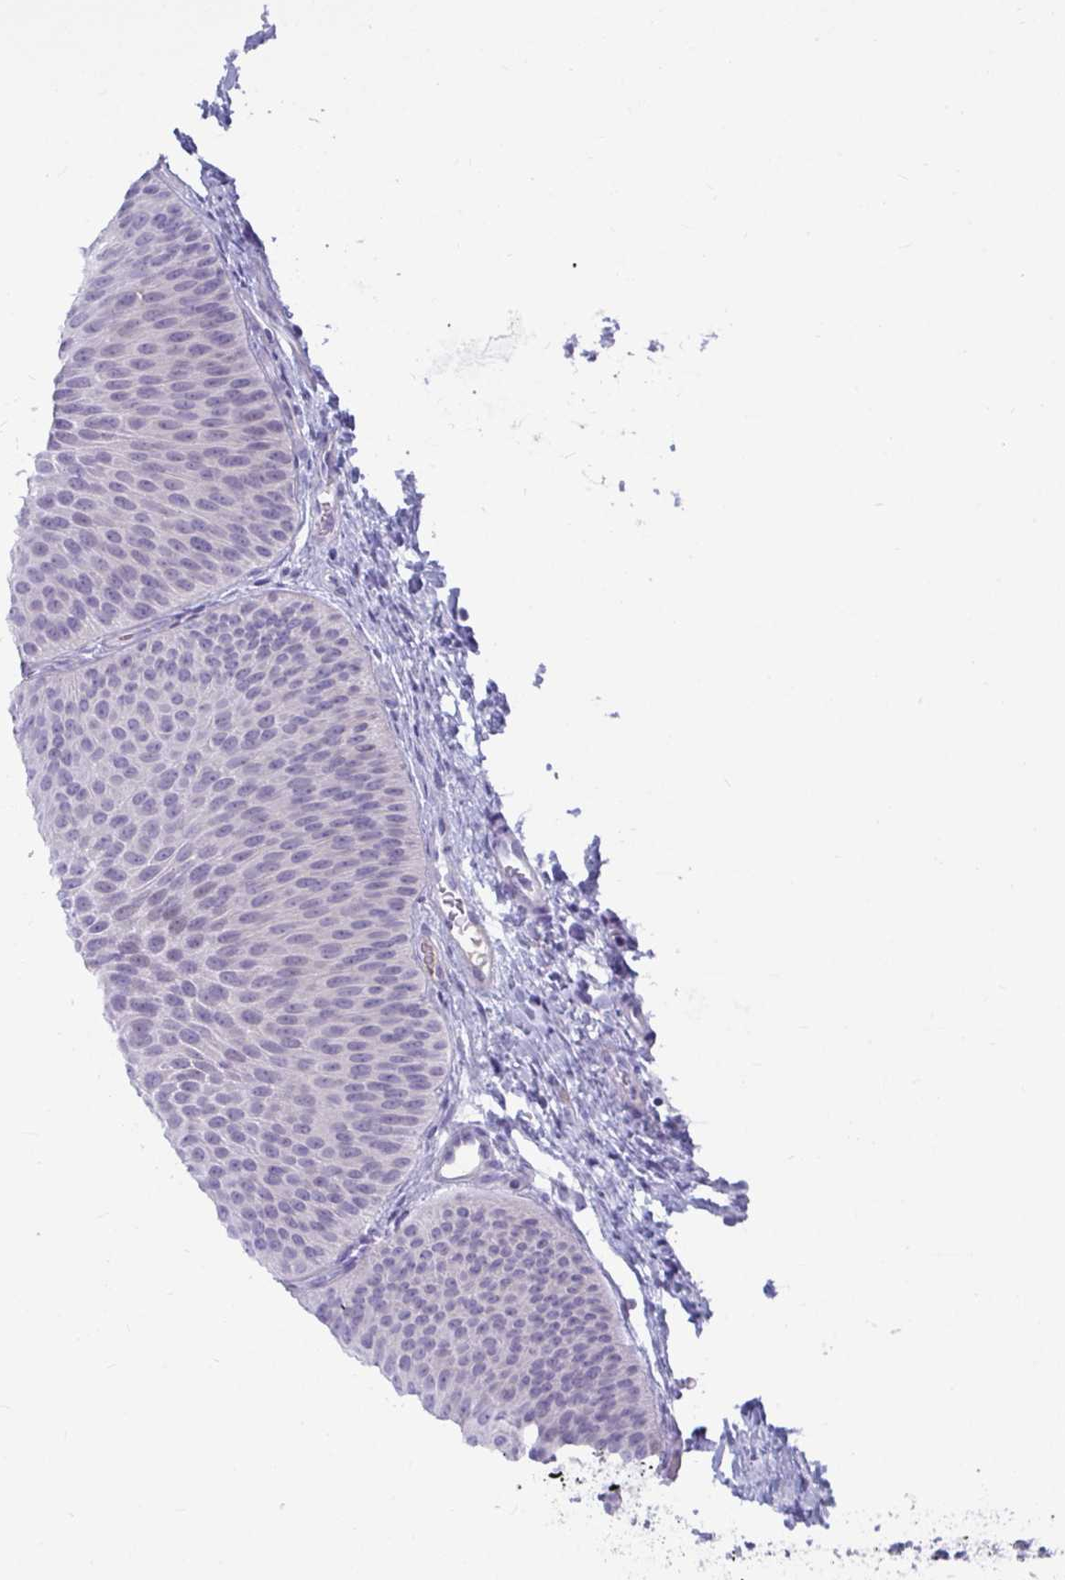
{"staining": {"intensity": "weak", "quantity": "<25%", "location": "nuclear"}, "tissue": "urothelial cancer", "cell_type": "Tumor cells", "image_type": "cancer", "snomed": [{"axis": "morphology", "description": "Urothelial carcinoma, Low grade"}, {"axis": "topography", "description": "Urinary bladder"}], "caption": "Immunohistochemistry (IHC) of human urothelial cancer displays no expression in tumor cells.", "gene": "NPY", "patient": {"sex": "female", "age": 60}}